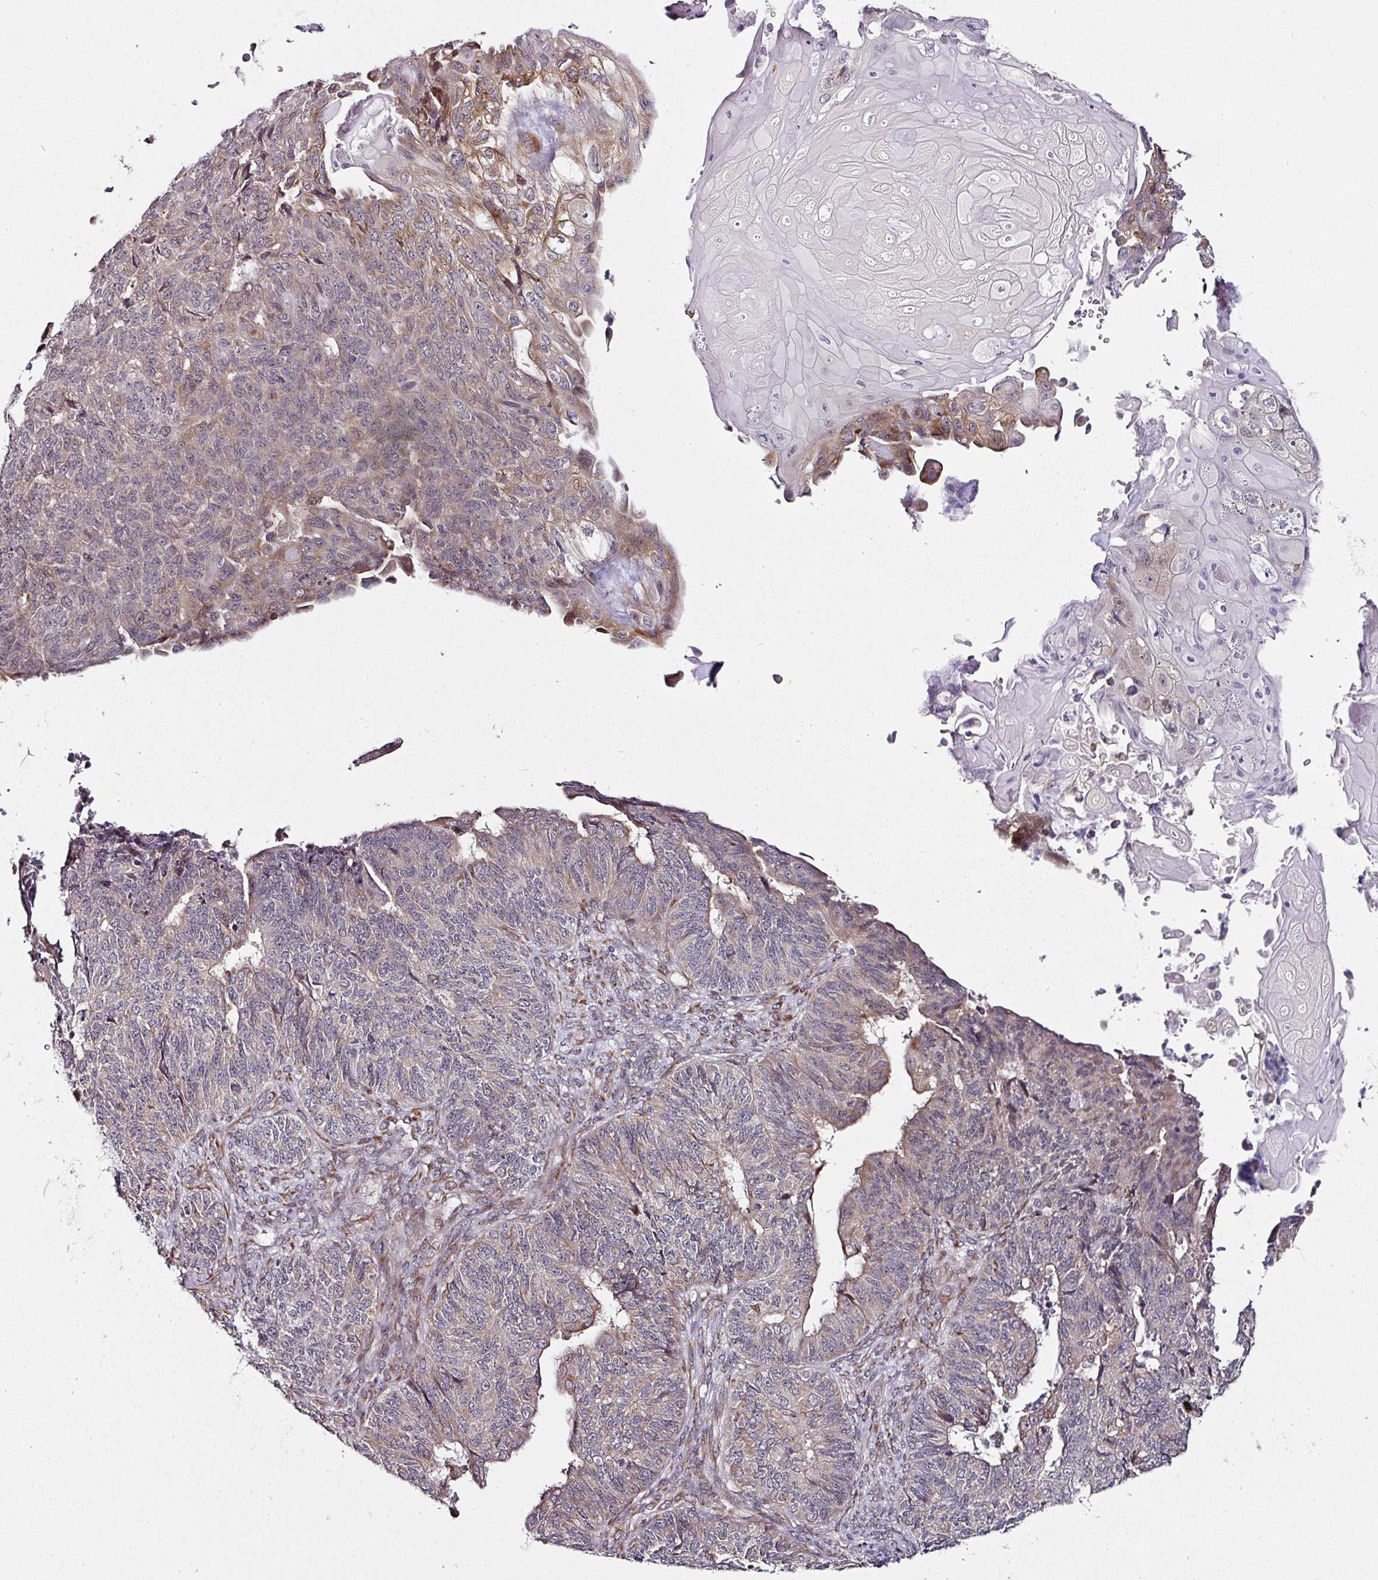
{"staining": {"intensity": "moderate", "quantity": "25%-75%", "location": "cytoplasmic/membranous"}, "tissue": "endometrial cancer", "cell_type": "Tumor cells", "image_type": "cancer", "snomed": [{"axis": "morphology", "description": "Adenocarcinoma, NOS"}, {"axis": "topography", "description": "Endometrium"}], "caption": "Immunohistochemistry (IHC) micrograph of human endometrial cancer stained for a protein (brown), which displays medium levels of moderate cytoplasmic/membranous expression in approximately 25%-75% of tumor cells.", "gene": "APOLD1", "patient": {"sex": "female", "age": 32}}